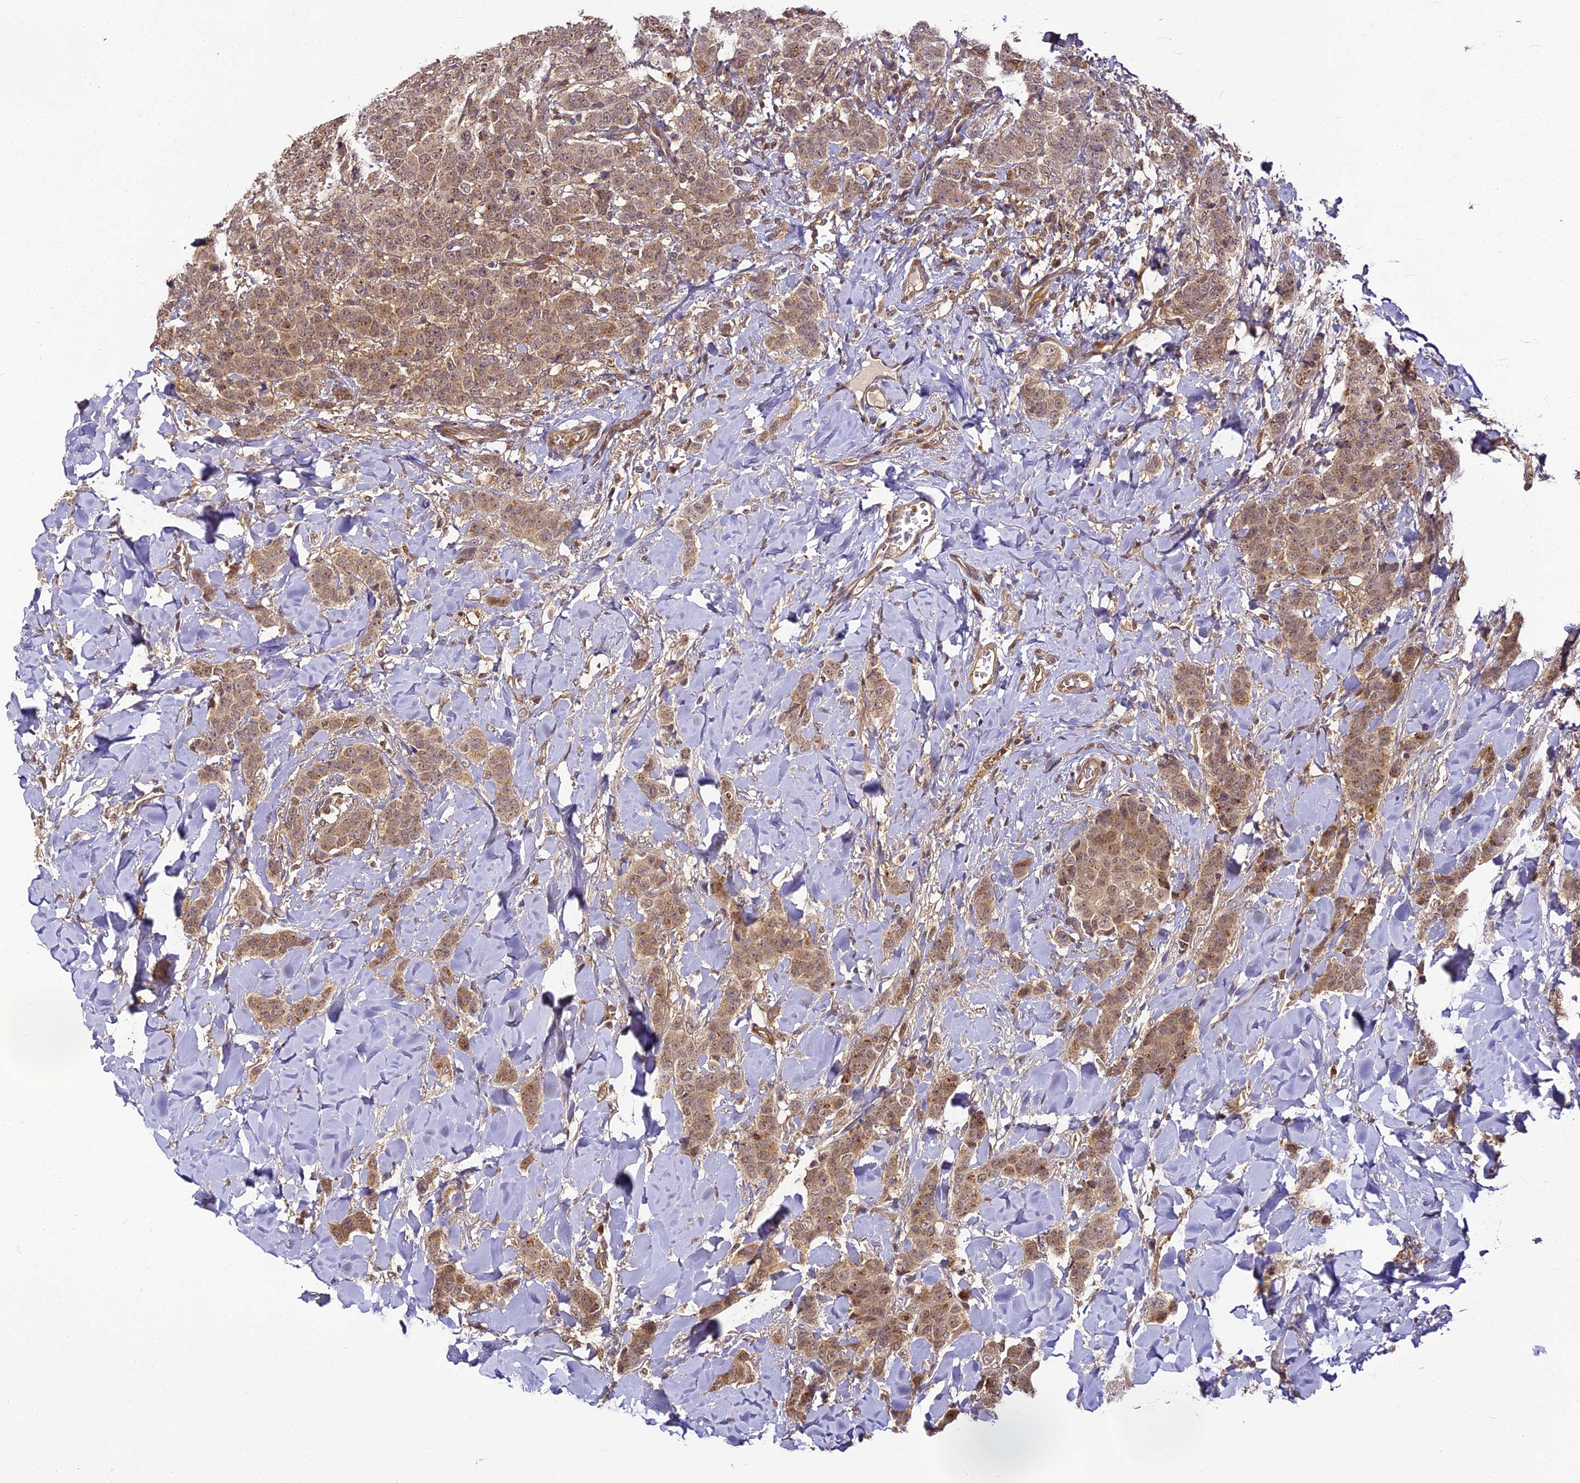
{"staining": {"intensity": "weak", "quantity": "25%-75%", "location": "cytoplasmic/membranous"}, "tissue": "breast cancer", "cell_type": "Tumor cells", "image_type": "cancer", "snomed": [{"axis": "morphology", "description": "Duct carcinoma"}, {"axis": "topography", "description": "Breast"}], "caption": "A brown stain highlights weak cytoplasmic/membranous positivity of a protein in human breast cancer (infiltrating ductal carcinoma) tumor cells.", "gene": "BCDIN3D", "patient": {"sex": "female", "age": 40}}